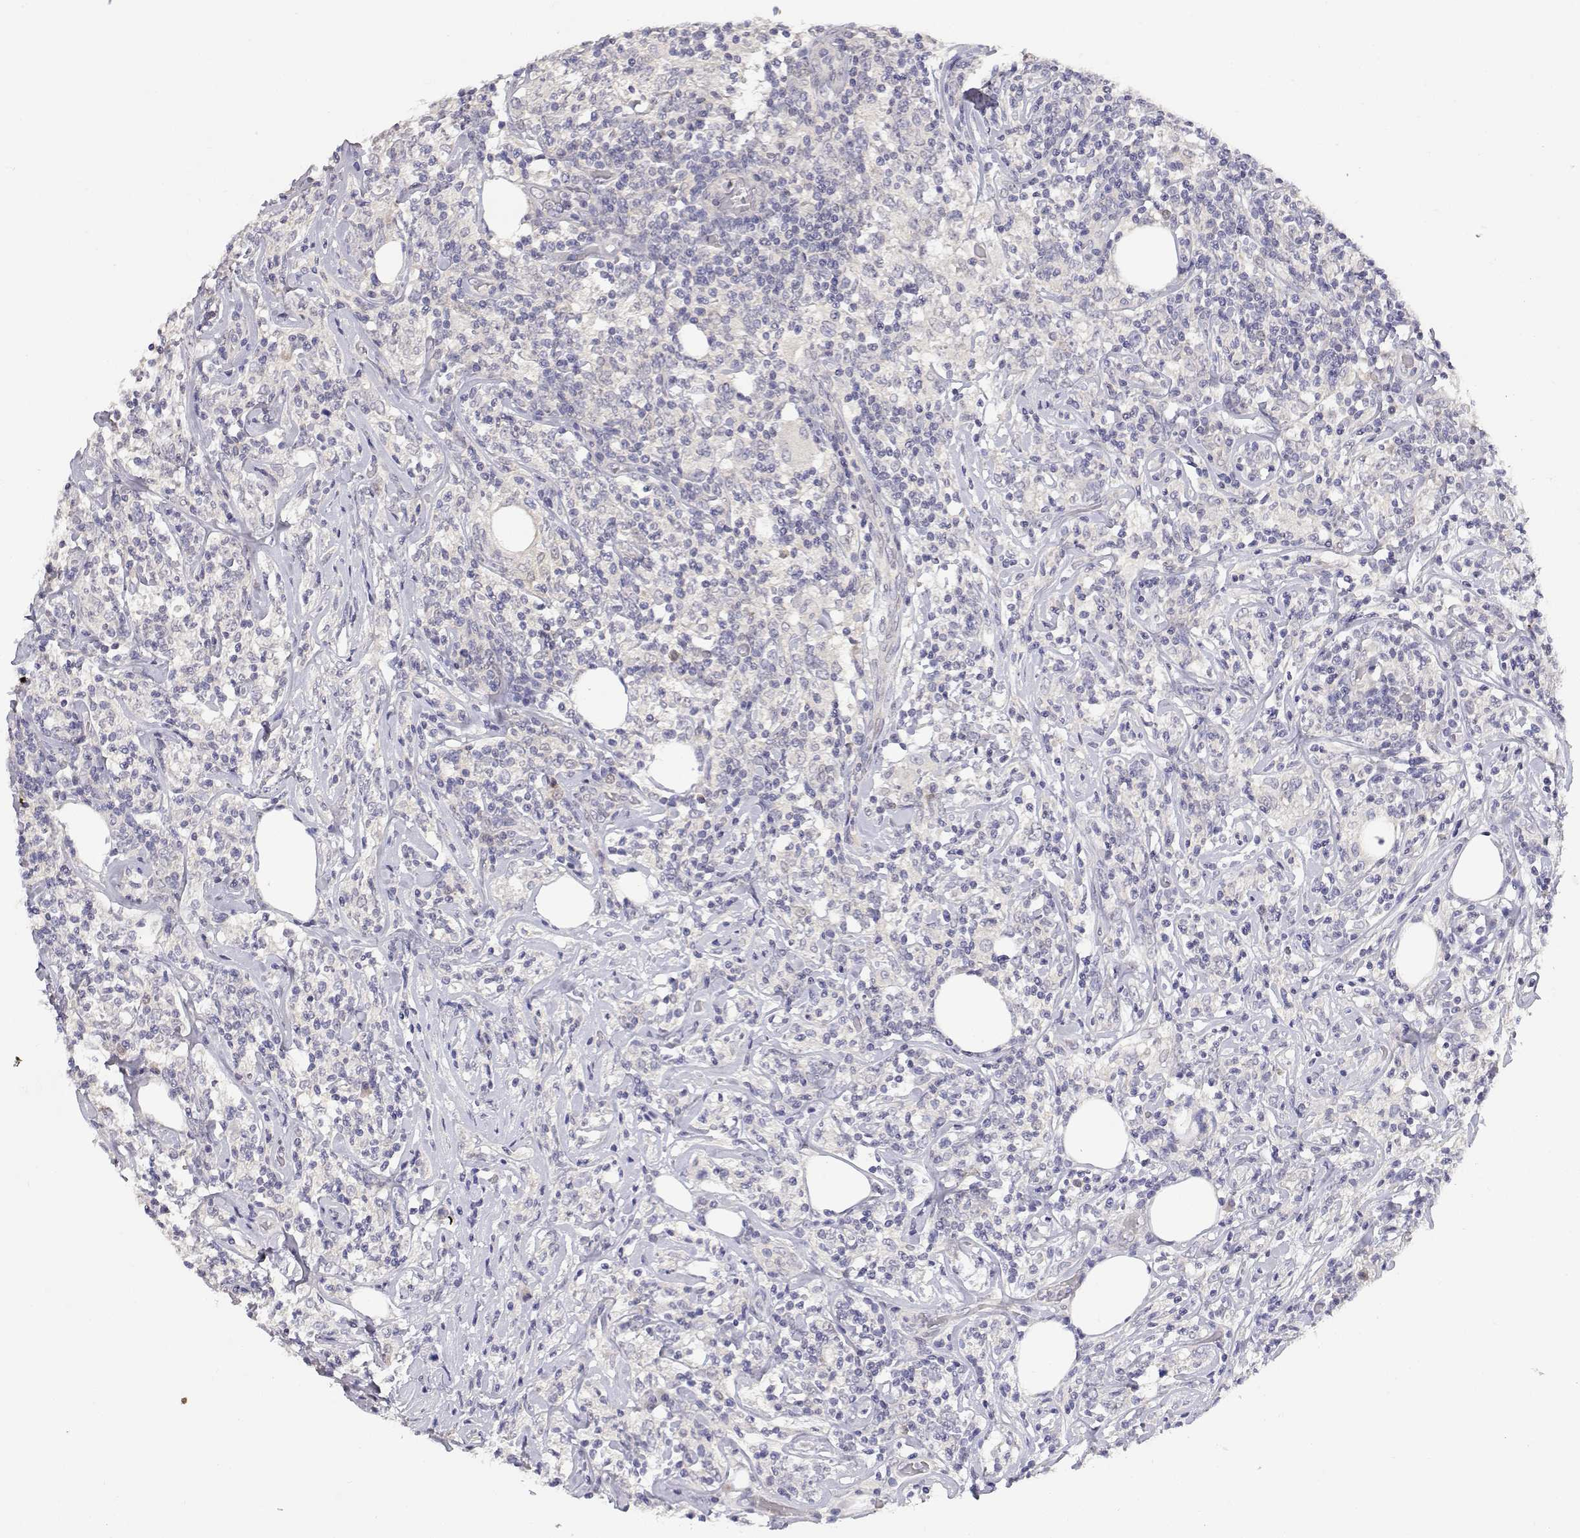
{"staining": {"intensity": "negative", "quantity": "none", "location": "none"}, "tissue": "lymphoma", "cell_type": "Tumor cells", "image_type": "cancer", "snomed": [{"axis": "morphology", "description": "Malignant lymphoma, non-Hodgkin's type, High grade"}, {"axis": "topography", "description": "Lymph node"}], "caption": "Lymphoma was stained to show a protein in brown. There is no significant expression in tumor cells.", "gene": "ADA", "patient": {"sex": "female", "age": 84}}